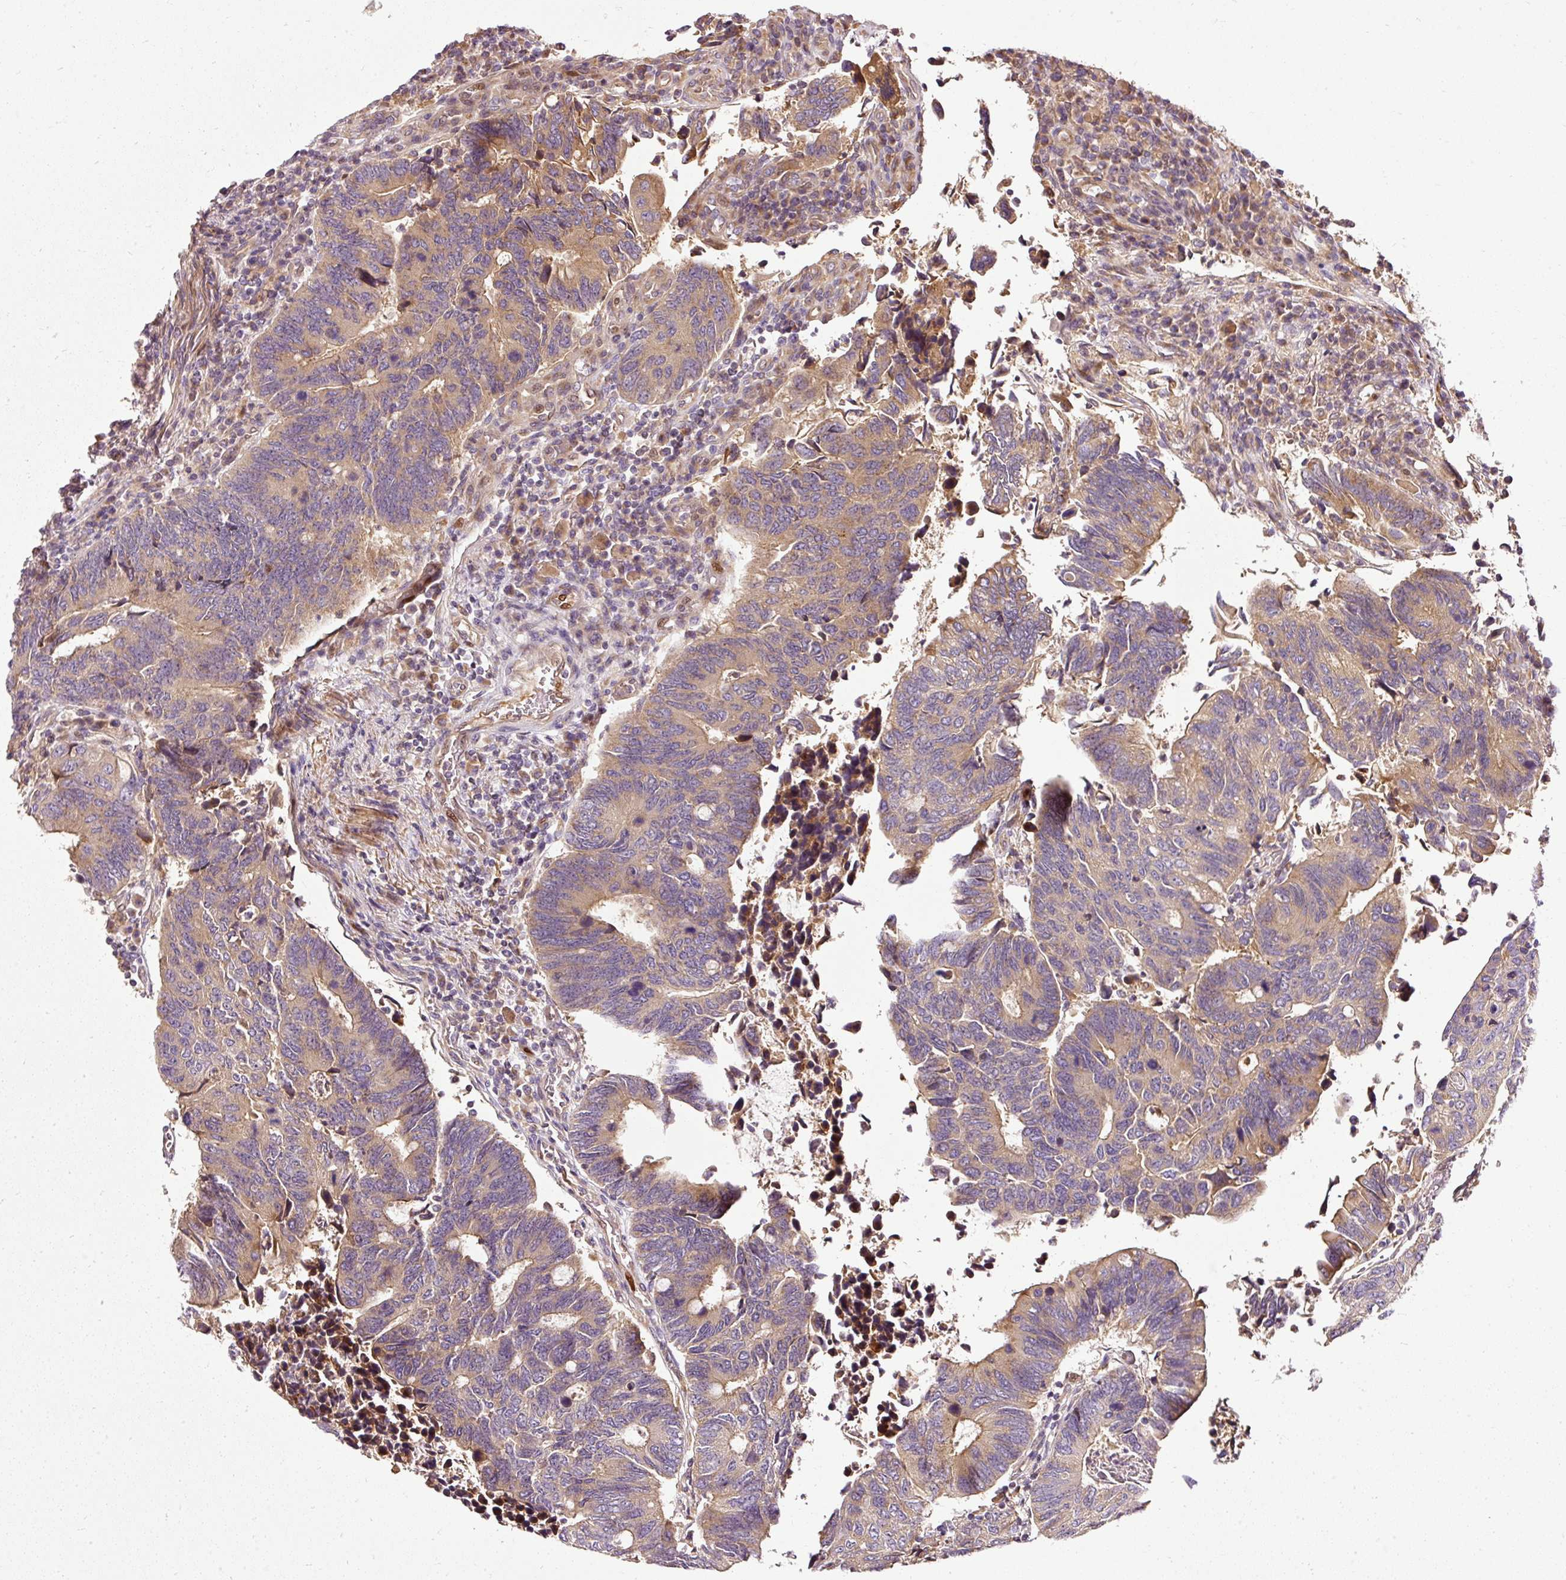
{"staining": {"intensity": "moderate", "quantity": "25%-75%", "location": "cytoplasmic/membranous"}, "tissue": "colorectal cancer", "cell_type": "Tumor cells", "image_type": "cancer", "snomed": [{"axis": "morphology", "description": "Adenocarcinoma, NOS"}, {"axis": "topography", "description": "Colon"}], "caption": "Immunohistochemistry (DAB (3,3'-diaminobenzidine)) staining of human adenocarcinoma (colorectal) reveals moderate cytoplasmic/membranous protein staining in approximately 25%-75% of tumor cells. Nuclei are stained in blue.", "gene": "NAPA", "patient": {"sex": "male", "age": 87}}